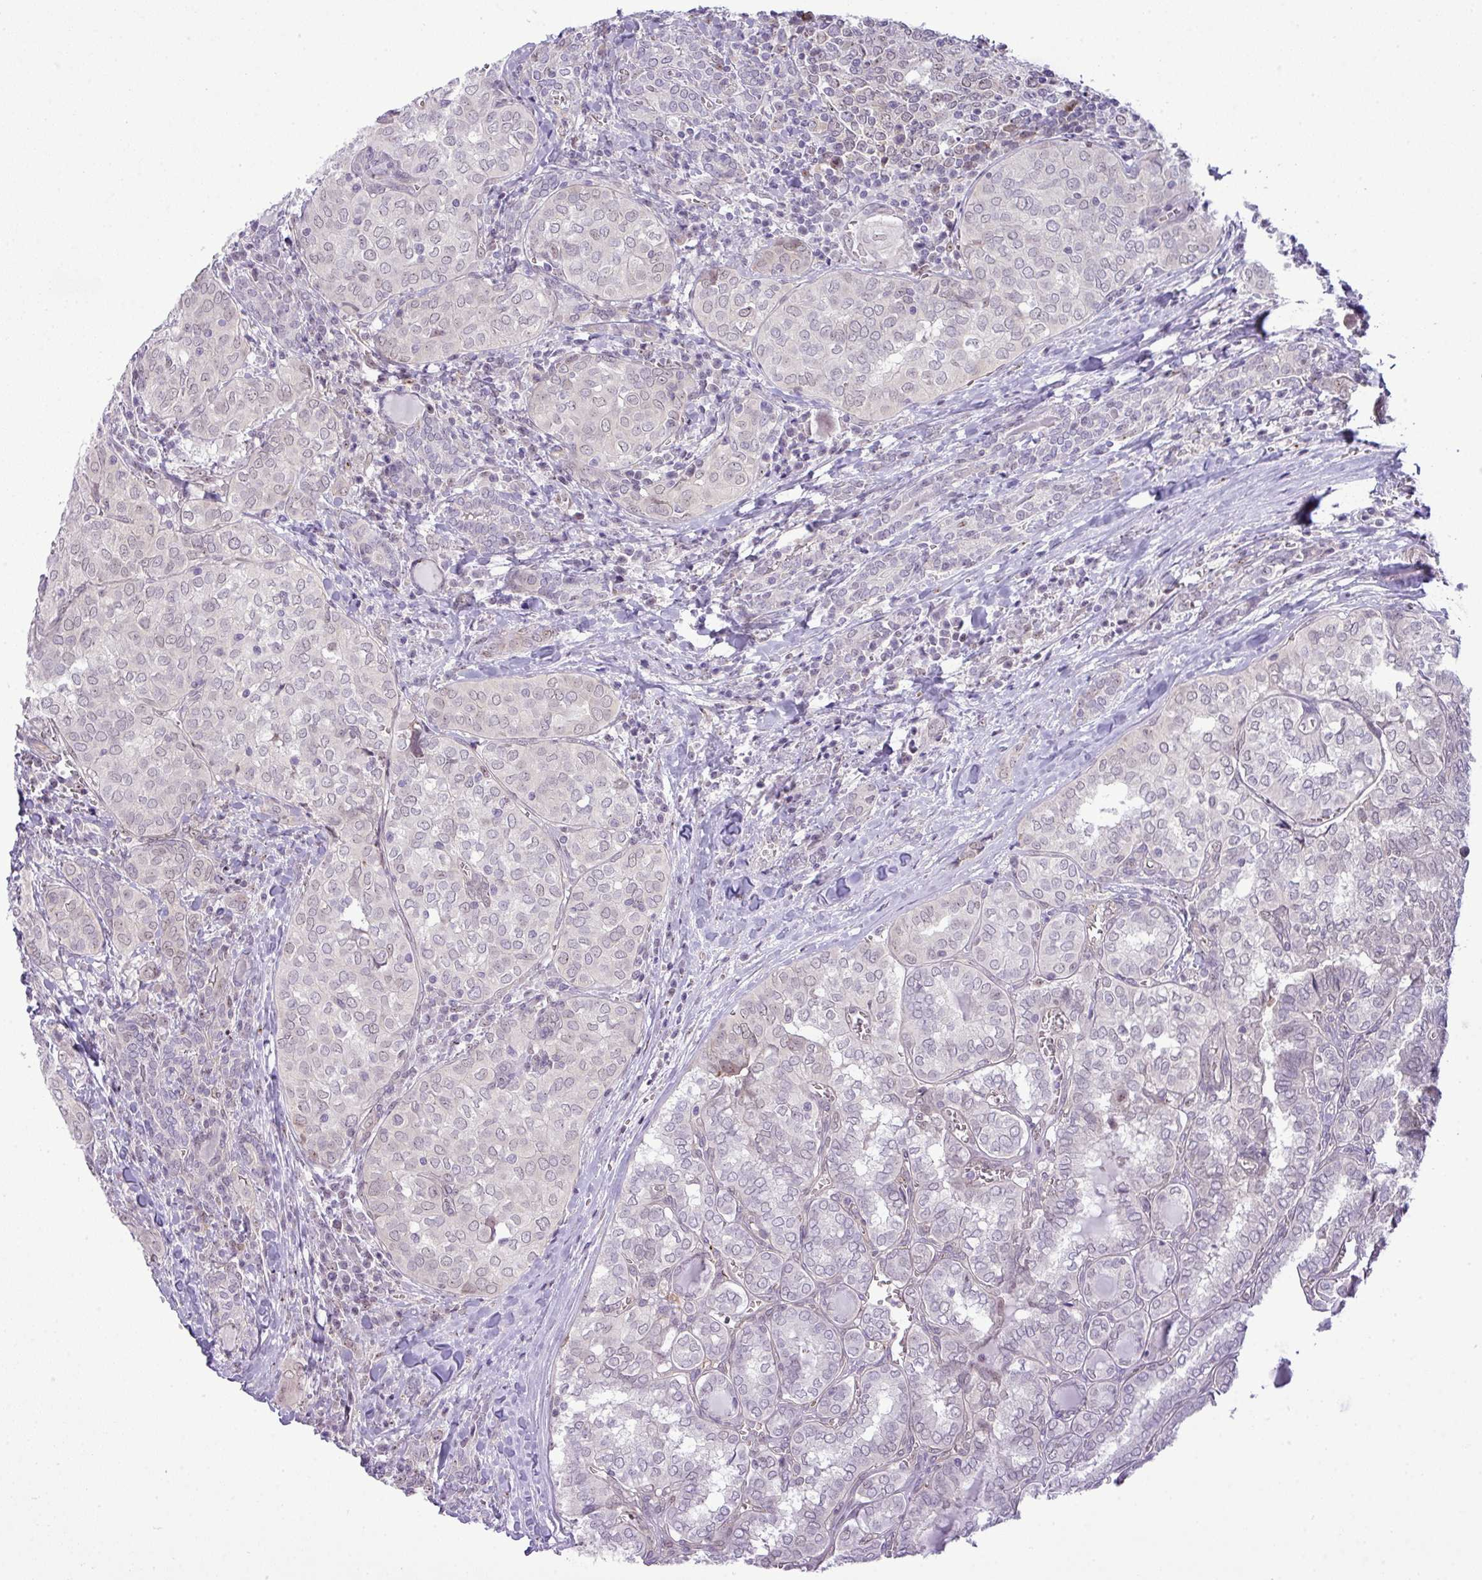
{"staining": {"intensity": "negative", "quantity": "none", "location": "none"}, "tissue": "thyroid cancer", "cell_type": "Tumor cells", "image_type": "cancer", "snomed": [{"axis": "morphology", "description": "Papillary adenocarcinoma, NOS"}, {"axis": "topography", "description": "Thyroid gland"}], "caption": "Tumor cells show no significant expression in thyroid cancer.", "gene": "MAK16", "patient": {"sex": "female", "age": 30}}